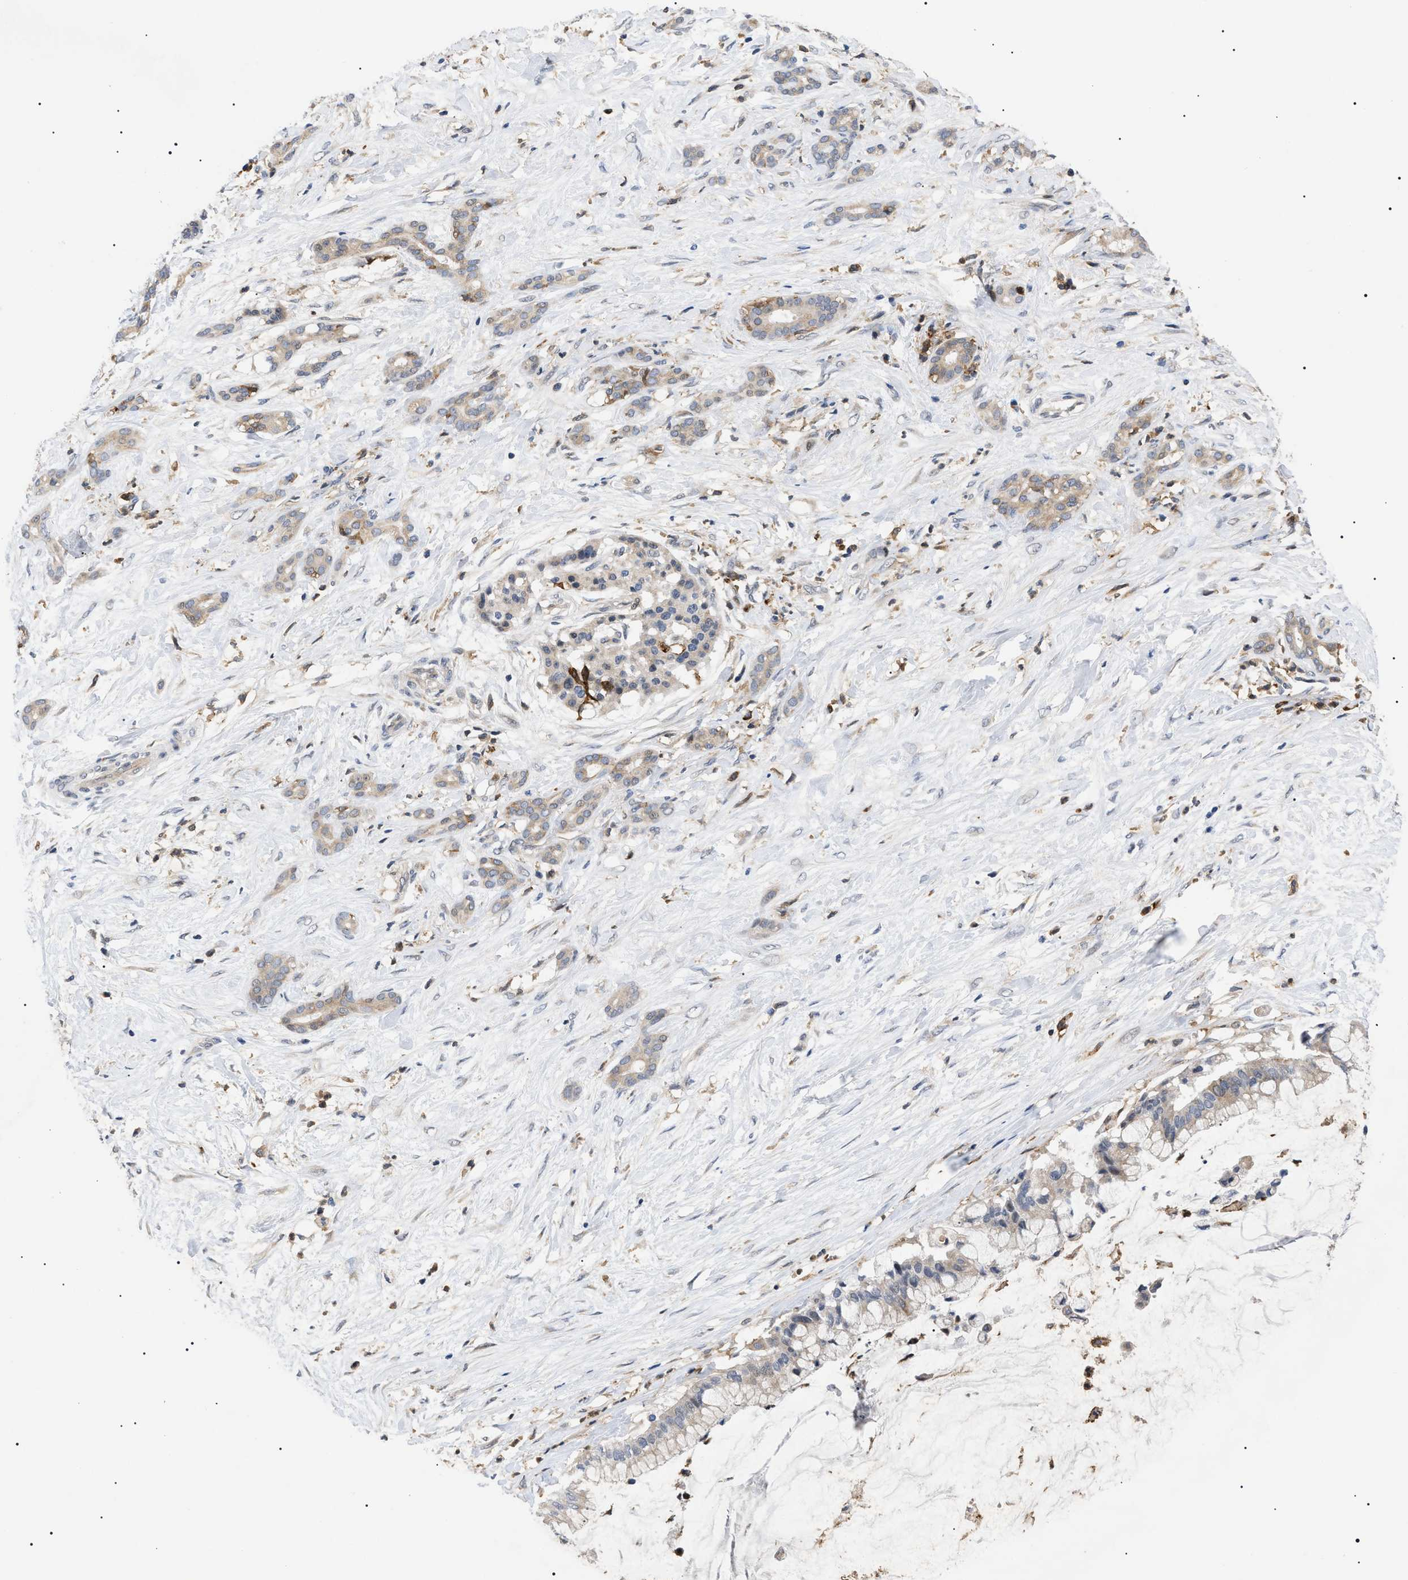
{"staining": {"intensity": "weak", "quantity": ">75%", "location": "cytoplasmic/membranous"}, "tissue": "pancreatic cancer", "cell_type": "Tumor cells", "image_type": "cancer", "snomed": [{"axis": "morphology", "description": "Adenocarcinoma, NOS"}, {"axis": "topography", "description": "Pancreas"}], "caption": "High-power microscopy captured an immunohistochemistry (IHC) image of pancreatic cancer, revealing weak cytoplasmic/membranous positivity in about >75% of tumor cells. Using DAB (brown) and hematoxylin (blue) stains, captured at high magnification using brightfield microscopy.", "gene": "CD300A", "patient": {"sex": "male", "age": 41}}